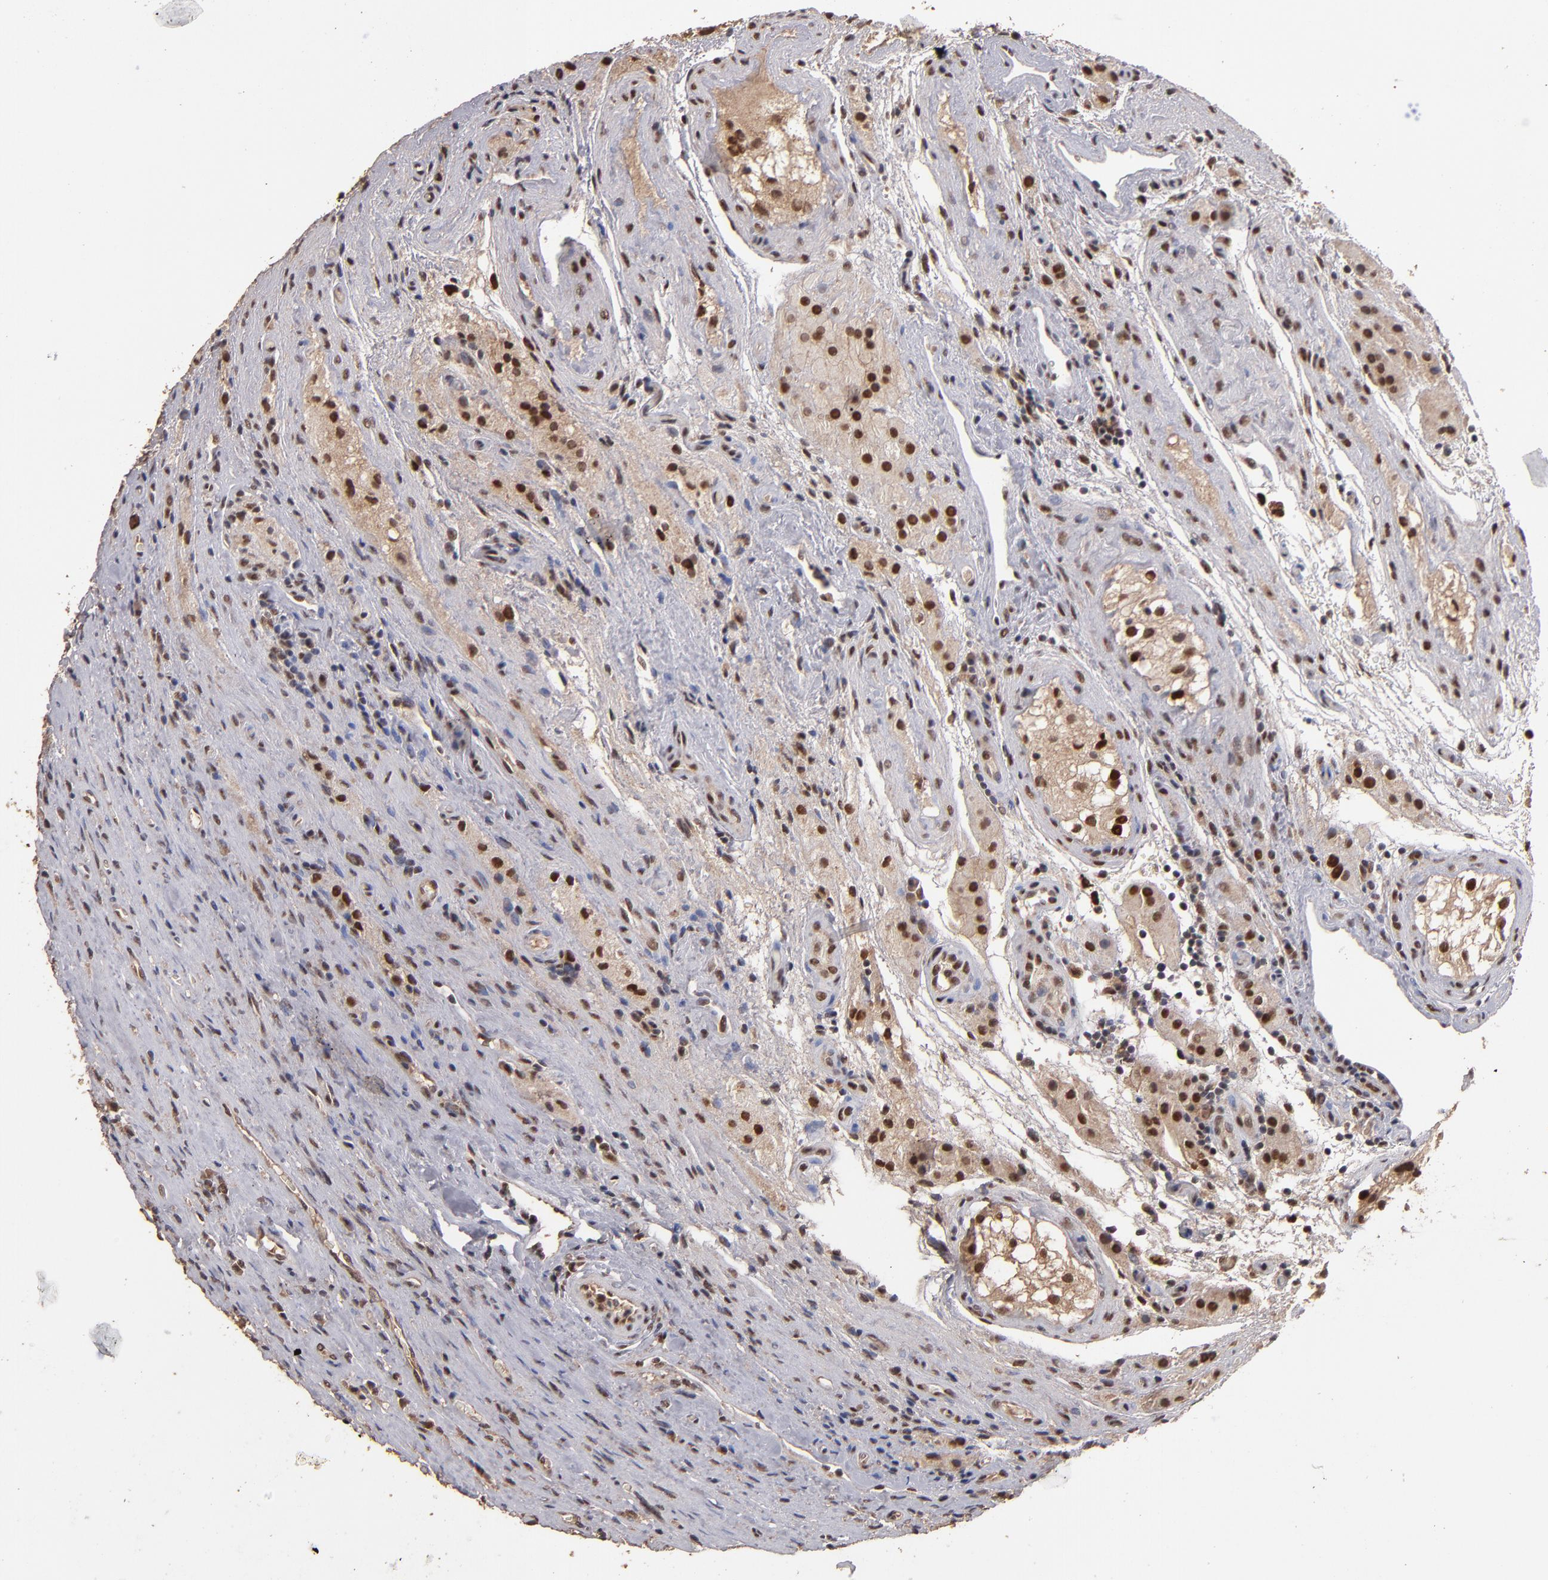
{"staining": {"intensity": "strong", "quantity": ">75%", "location": "cytoplasmic/membranous,nuclear"}, "tissue": "testis cancer", "cell_type": "Tumor cells", "image_type": "cancer", "snomed": [{"axis": "morphology", "description": "Seminoma, NOS"}, {"axis": "topography", "description": "Testis"}], "caption": "Testis cancer was stained to show a protein in brown. There is high levels of strong cytoplasmic/membranous and nuclear positivity in about >75% of tumor cells. The staining was performed using DAB to visualize the protein expression in brown, while the nuclei were stained in blue with hematoxylin (Magnification: 20x).", "gene": "EAPP", "patient": {"sex": "male", "age": 43}}